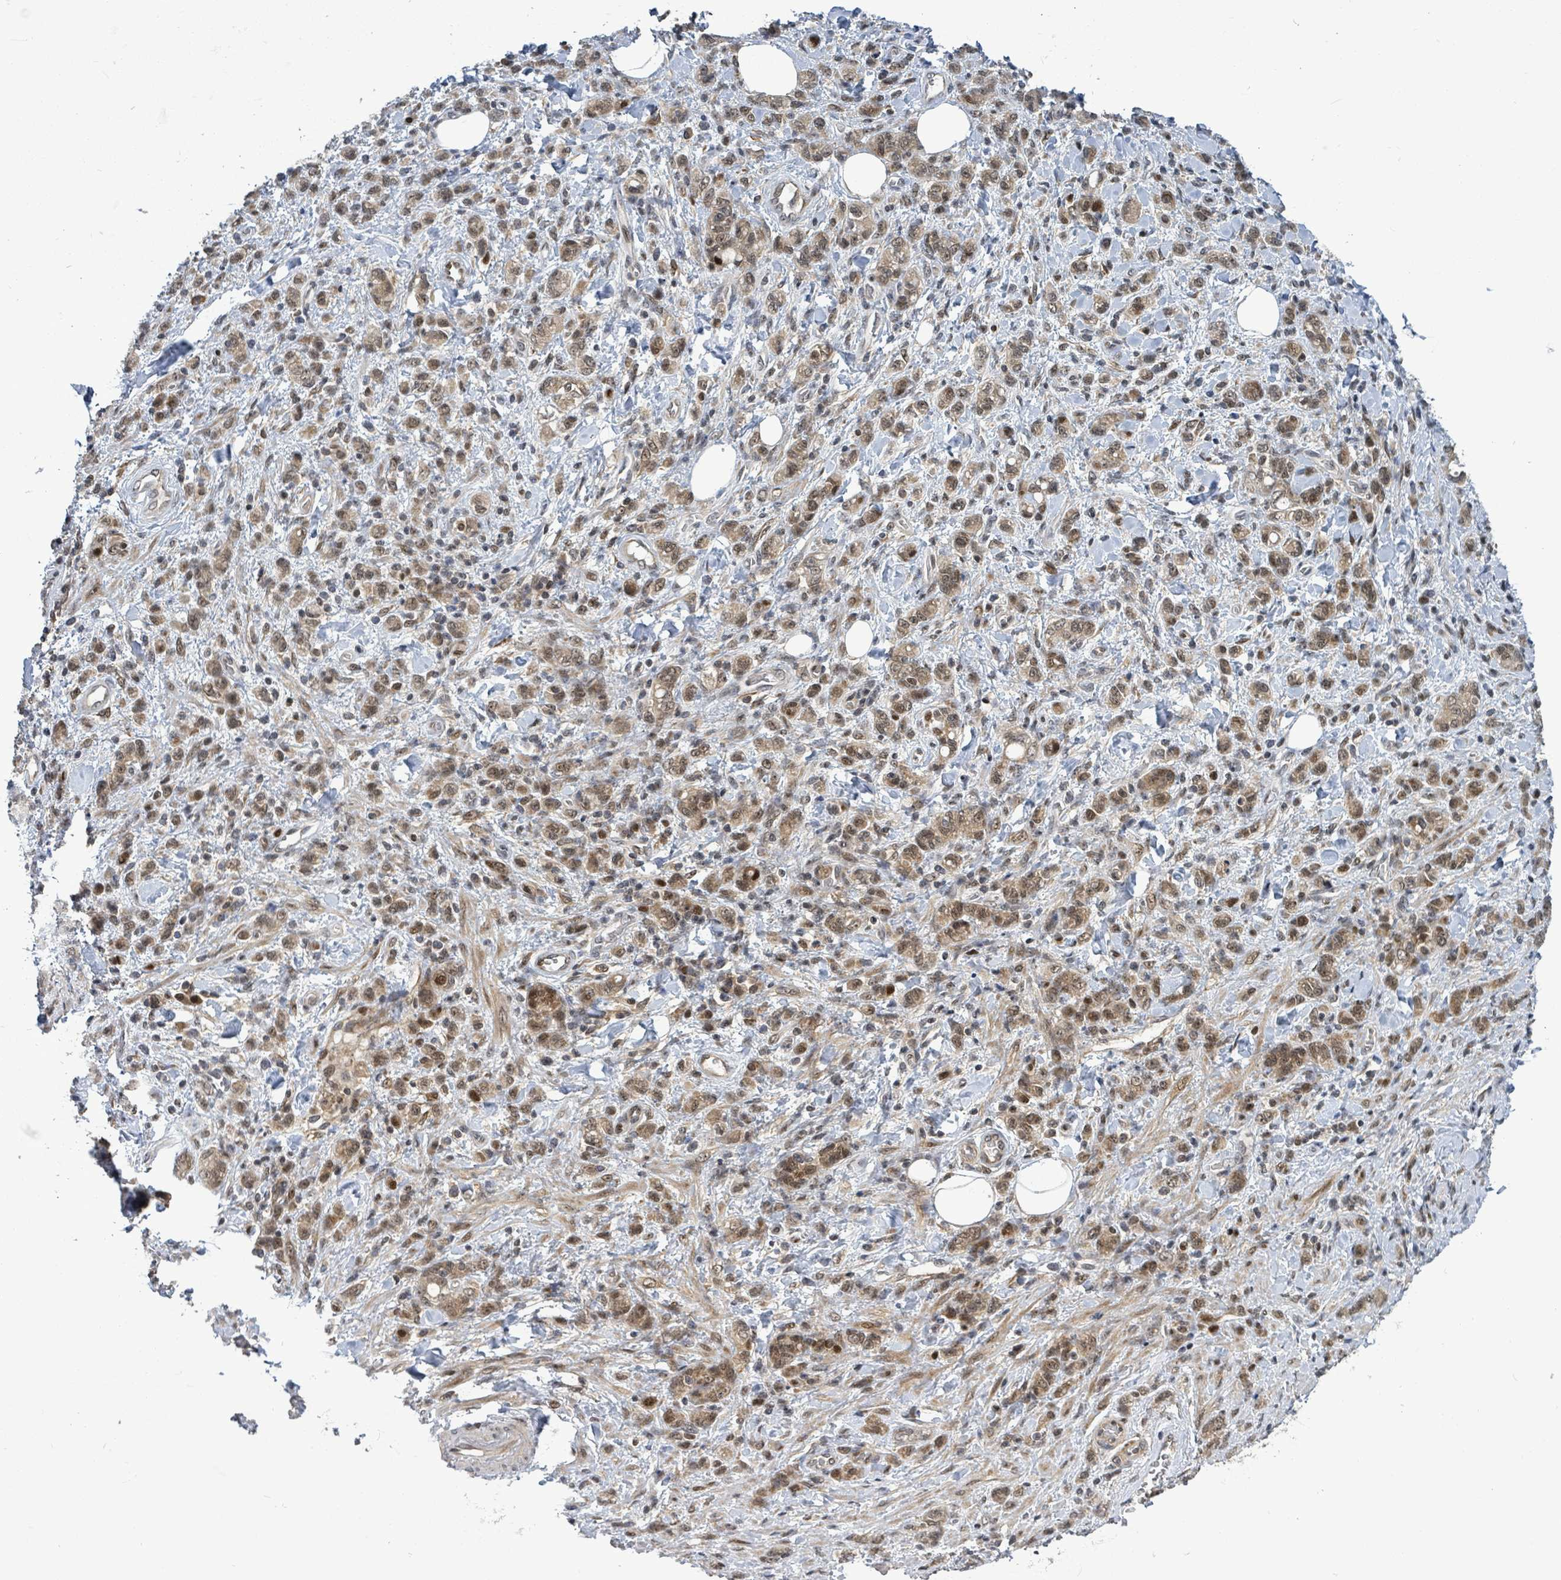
{"staining": {"intensity": "moderate", "quantity": ">75%", "location": "cytoplasmic/membranous,nuclear"}, "tissue": "stomach cancer", "cell_type": "Tumor cells", "image_type": "cancer", "snomed": [{"axis": "morphology", "description": "Adenocarcinoma, NOS"}, {"axis": "topography", "description": "Stomach"}], "caption": "Stomach cancer stained with a protein marker displays moderate staining in tumor cells.", "gene": "FBXO6", "patient": {"sex": "male", "age": 77}}